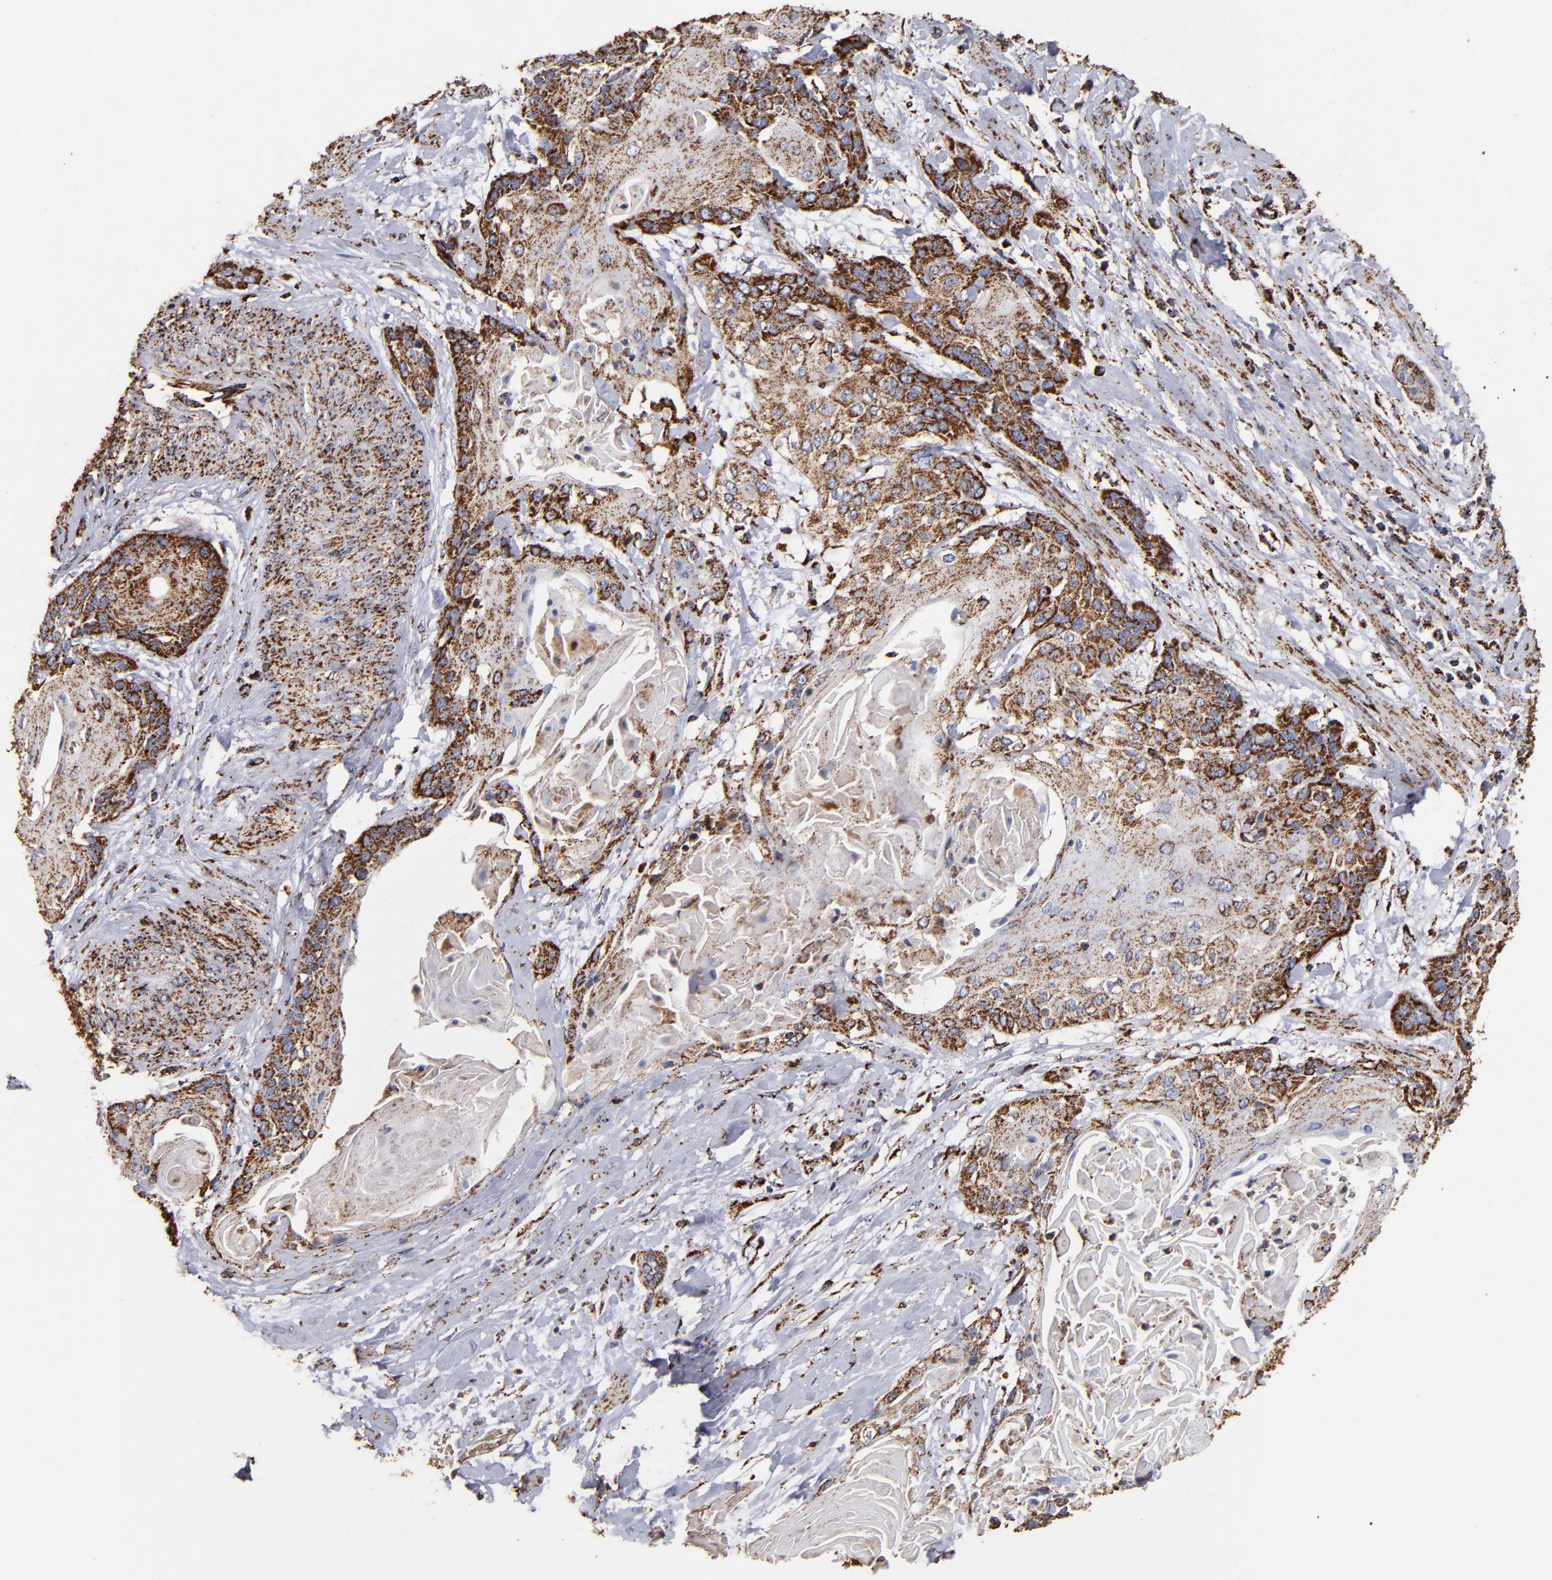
{"staining": {"intensity": "moderate", "quantity": ">75%", "location": "cytoplasmic/membranous"}, "tissue": "cervical cancer", "cell_type": "Tumor cells", "image_type": "cancer", "snomed": [{"axis": "morphology", "description": "Squamous cell carcinoma, NOS"}, {"axis": "topography", "description": "Cervix"}], "caption": "Cervical cancer (squamous cell carcinoma) tissue reveals moderate cytoplasmic/membranous positivity in approximately >75% of tumor cells", "gene": "SOD2", "patient": {"sex": "female", "age": 57}}